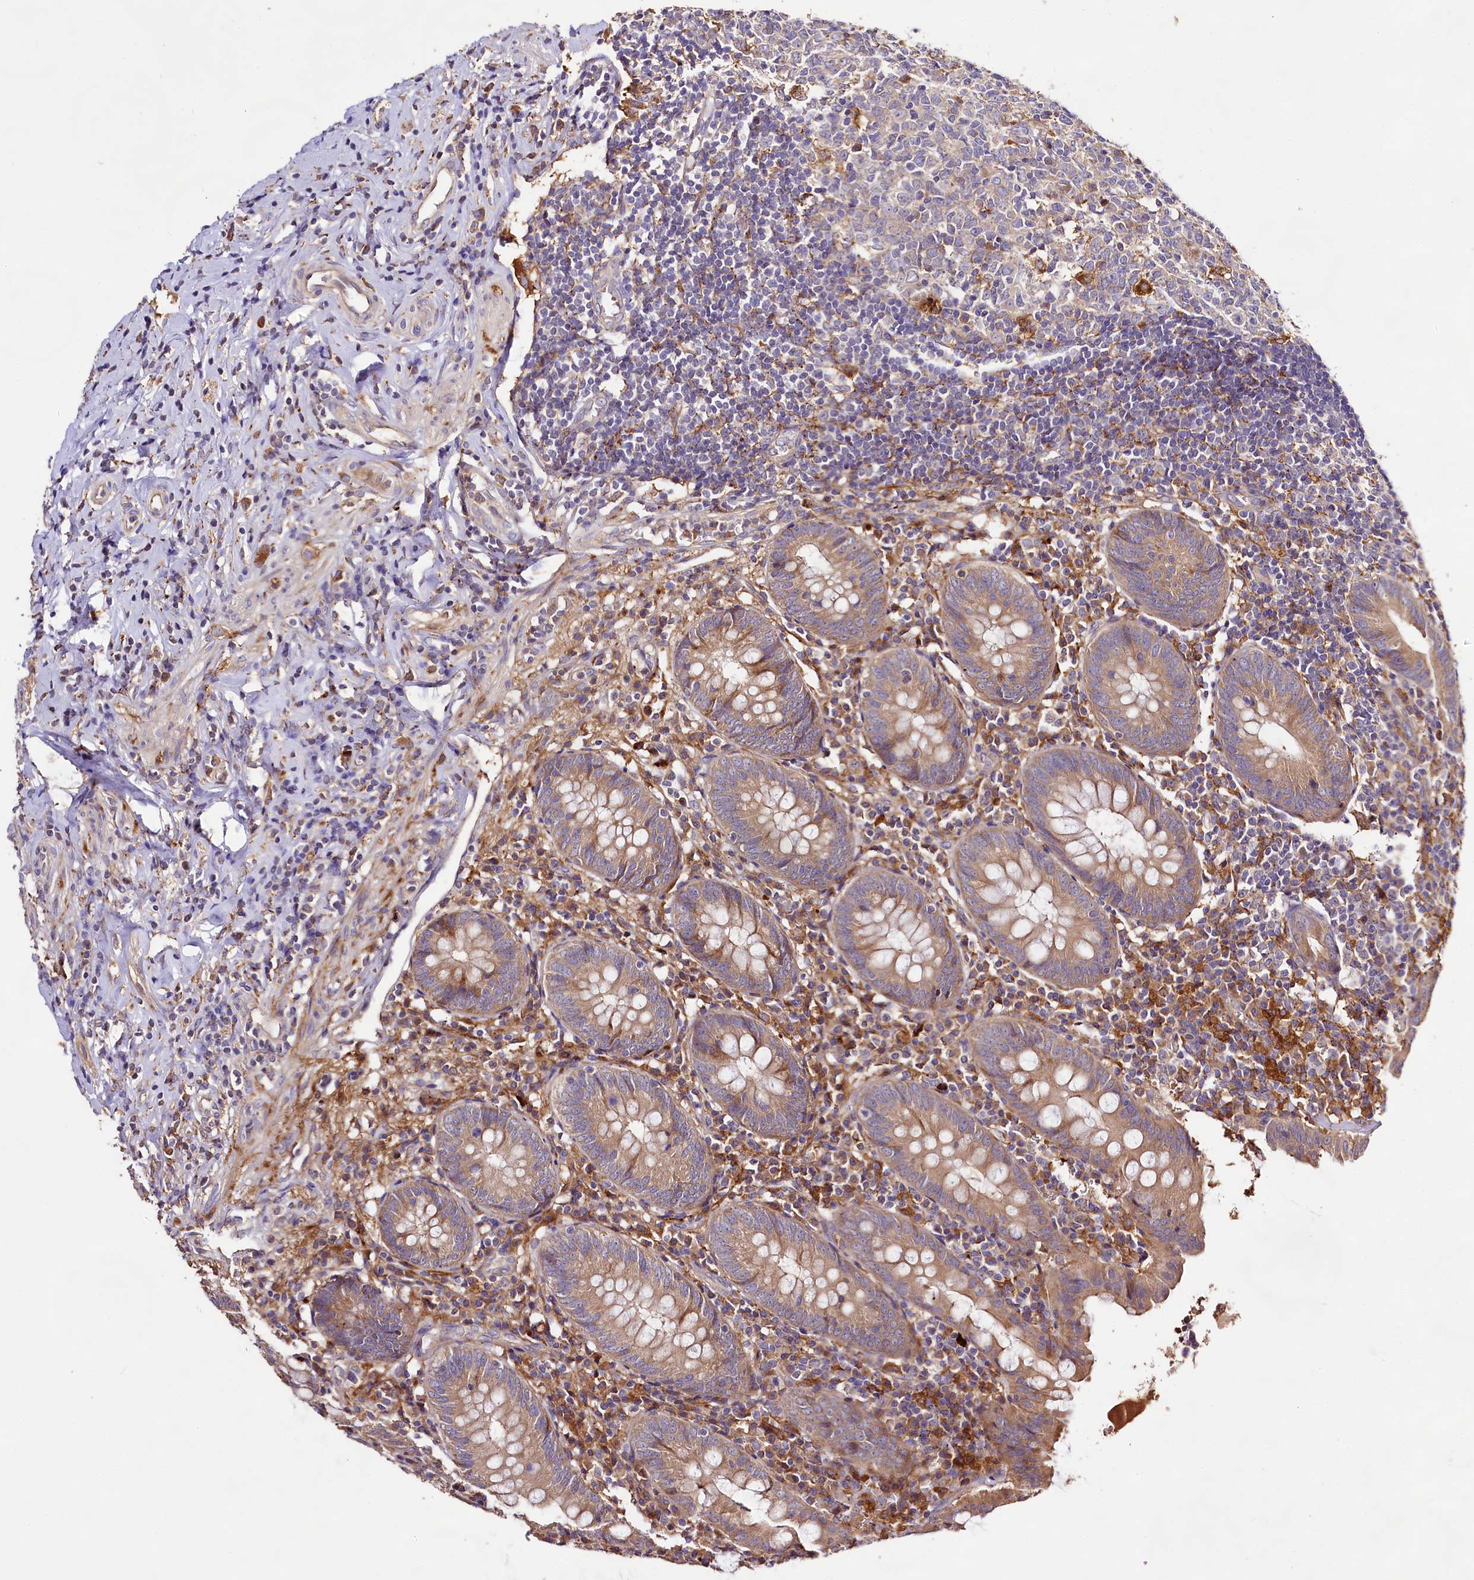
{"staining": {"intensity": "moderate", "quantity": "25%-75%", "location": "cytoplasmic/membranous"}, "tissue": "appendix", "cell_type": "Glandular cells", "image_type": "normal", "snomed": [{"axis": "morphology", "description": "Normal tissue, NOS"}, {"axis": "topography", "description": "Appendix"}], "caption": "Unremarkable appendix demonstrates moderate cytoplasmic/membranous staining in approximately 25%-75% of glandular cells.", "gene": "DMXL2", "patient": {"sex": "female", "age": 54}}